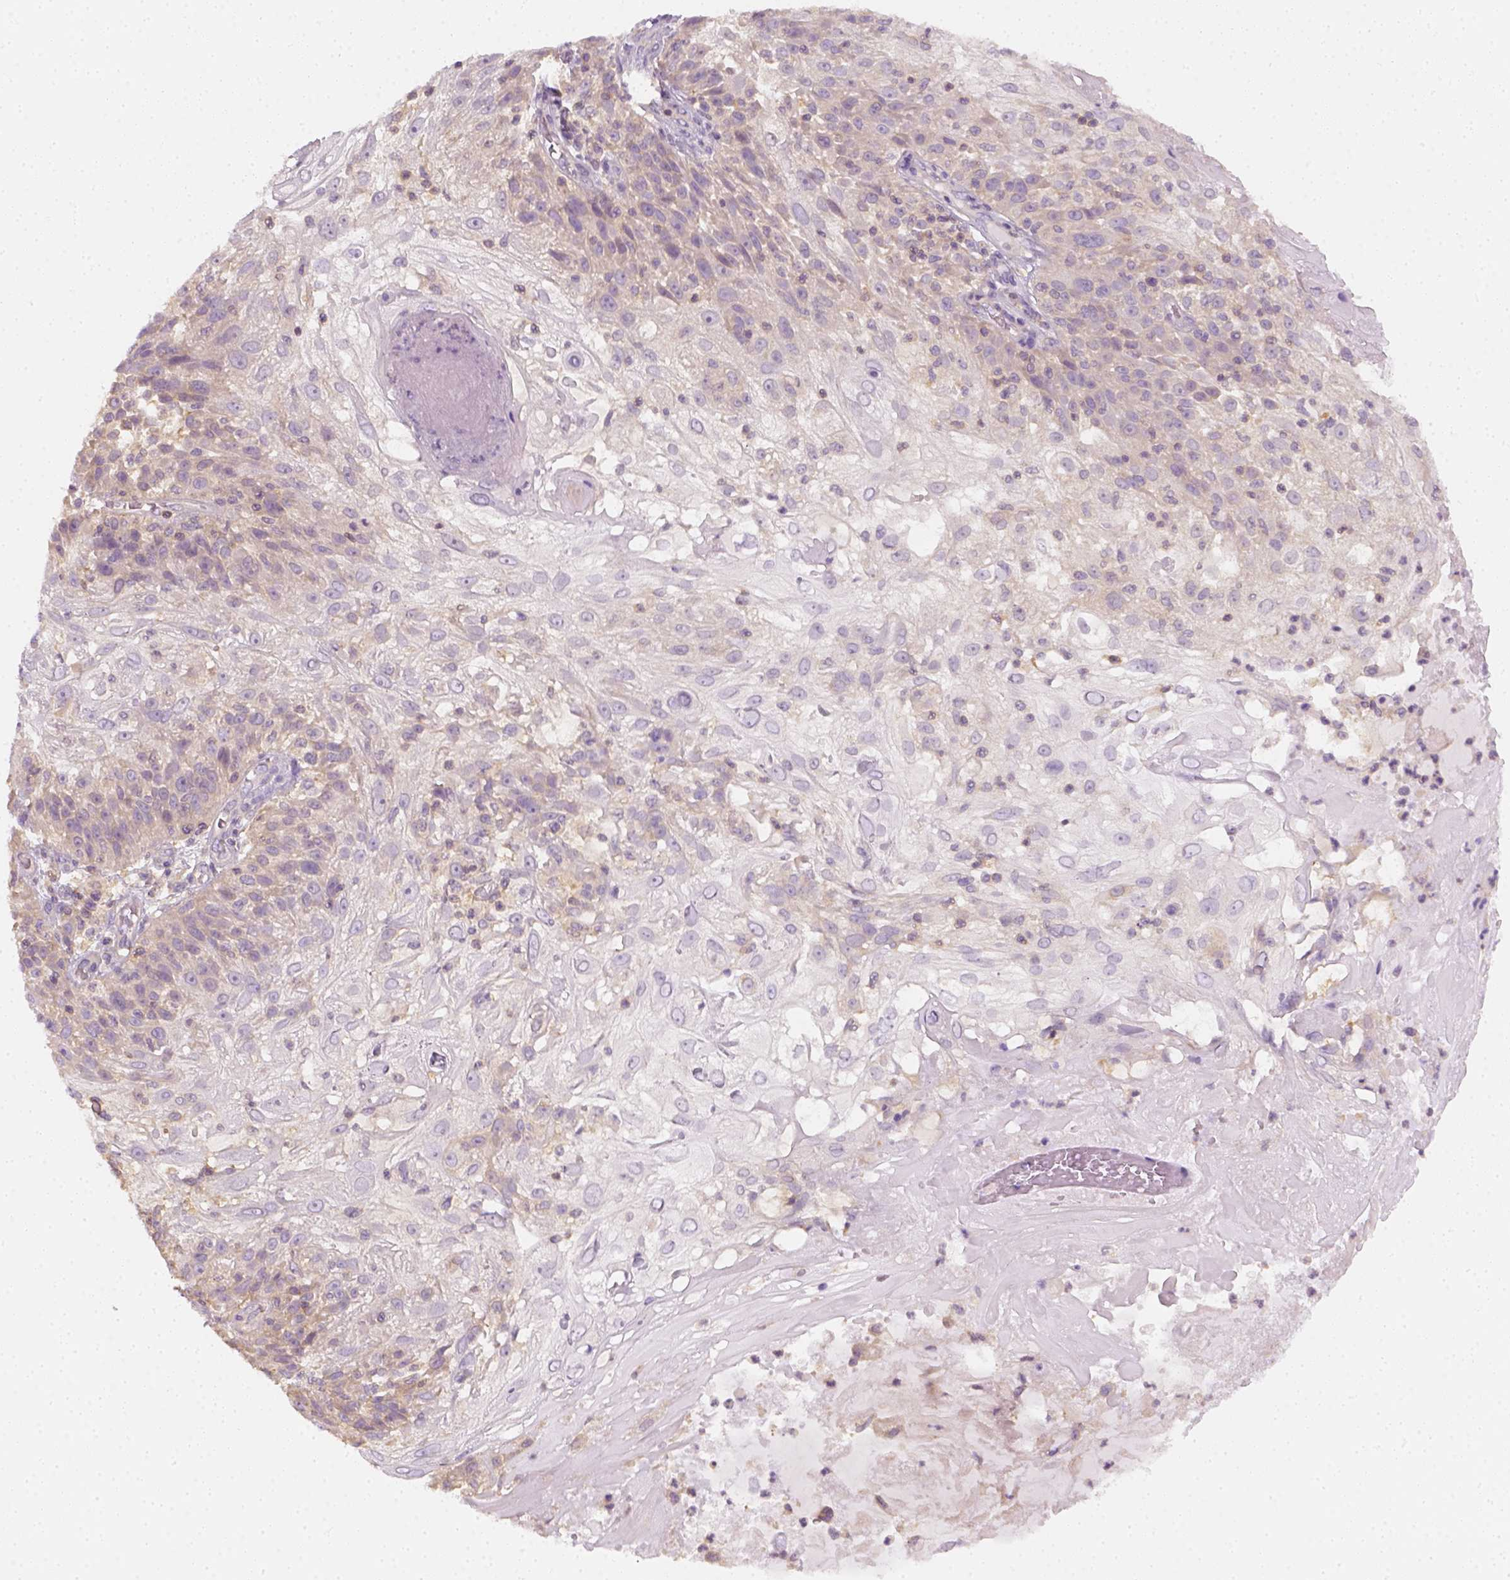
{"staining": {"intensity": "weak", "quantity": "<25%", "location": "cytoplasmic/membranous"}, "tissue": "skin cancer", "cell_type": "Tumor cells", "image_type": "cancer", "snomed": [{"axis": "morphology", "description": "Normal tissue, NOS"}, {"axis": "morphology", "description": "Squamous cell carcinoma, NOS"}, {"axis": "topography", "description": "Skin"}], "caption": "Protein analysis of skin cancer displays no significant positivity in tumor cells.", "gene": "EPHB1", "patient": {"sex": "female", "age": 83}}